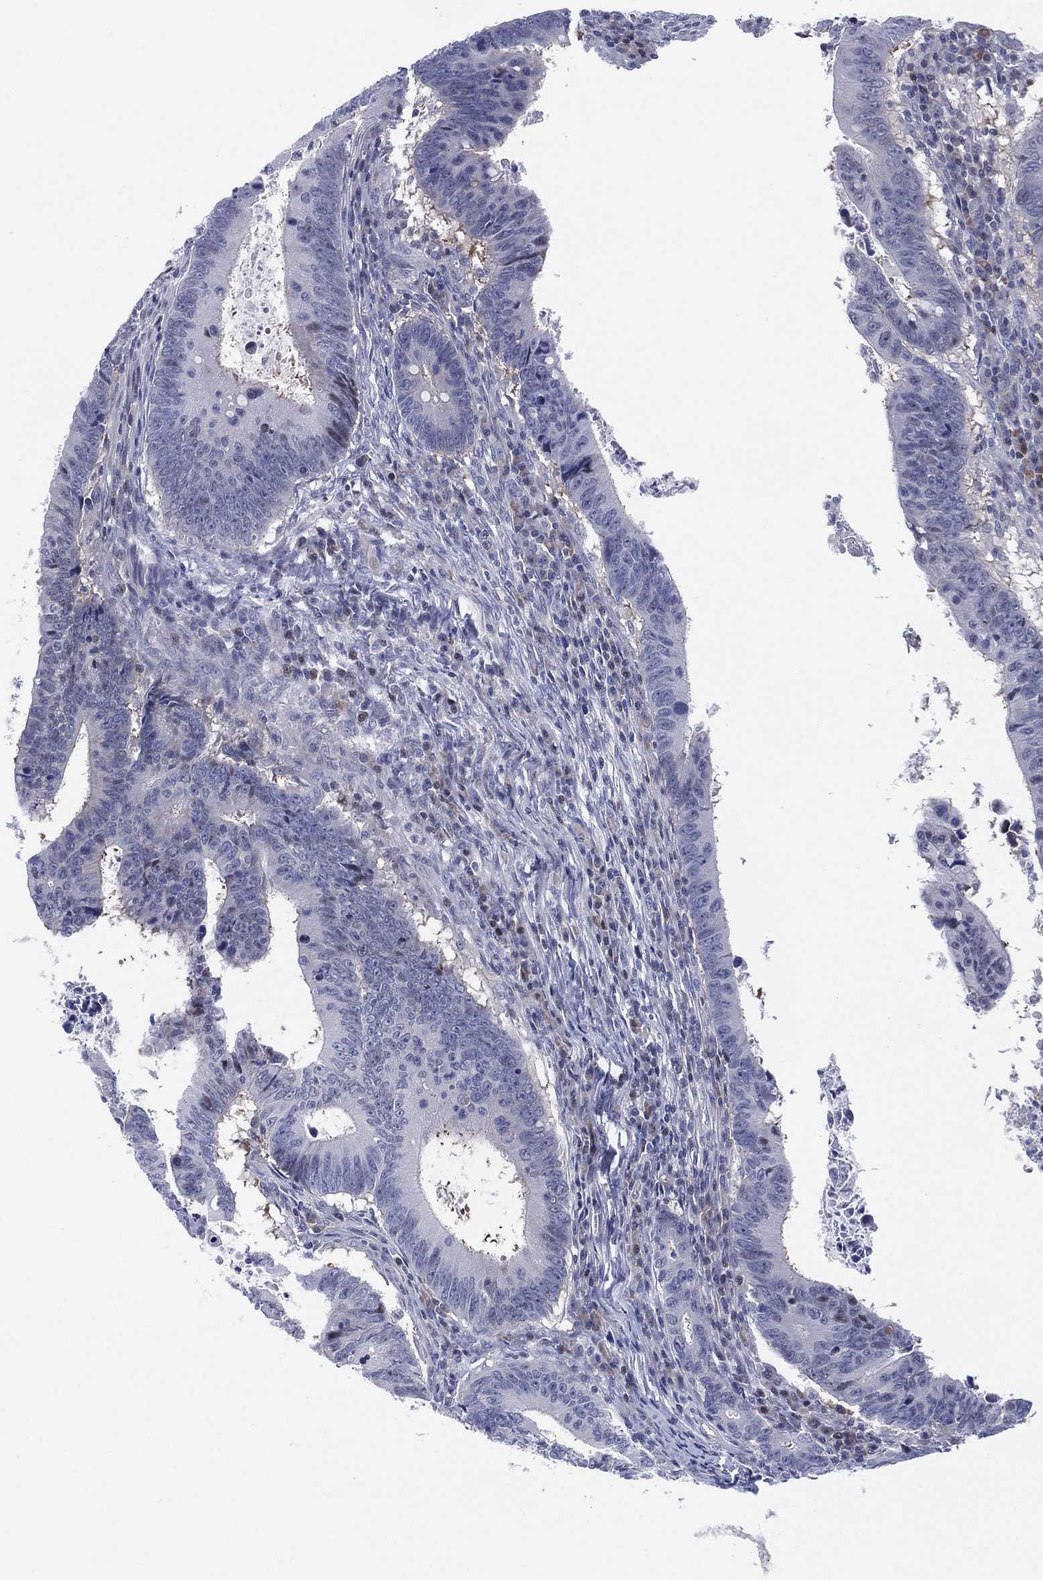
{"staining": {"intensity": "negative", "quantity": "none", "location": "none"}, "tissue": "colorectal cancer", "cell_type": "Tumor cells", "image_type": "cancer", "snomed": [{"axis": "morphology", "description": "Adenocarcinoma, NOS"}, {"axis": "topography", "description": "Colon"}], "caption": "Tumor cells are negative for protein expression in human colorectal adenocarcinoma.", "gene": "SLC4A4", "patient": {"sex": "female", "age": 87}}